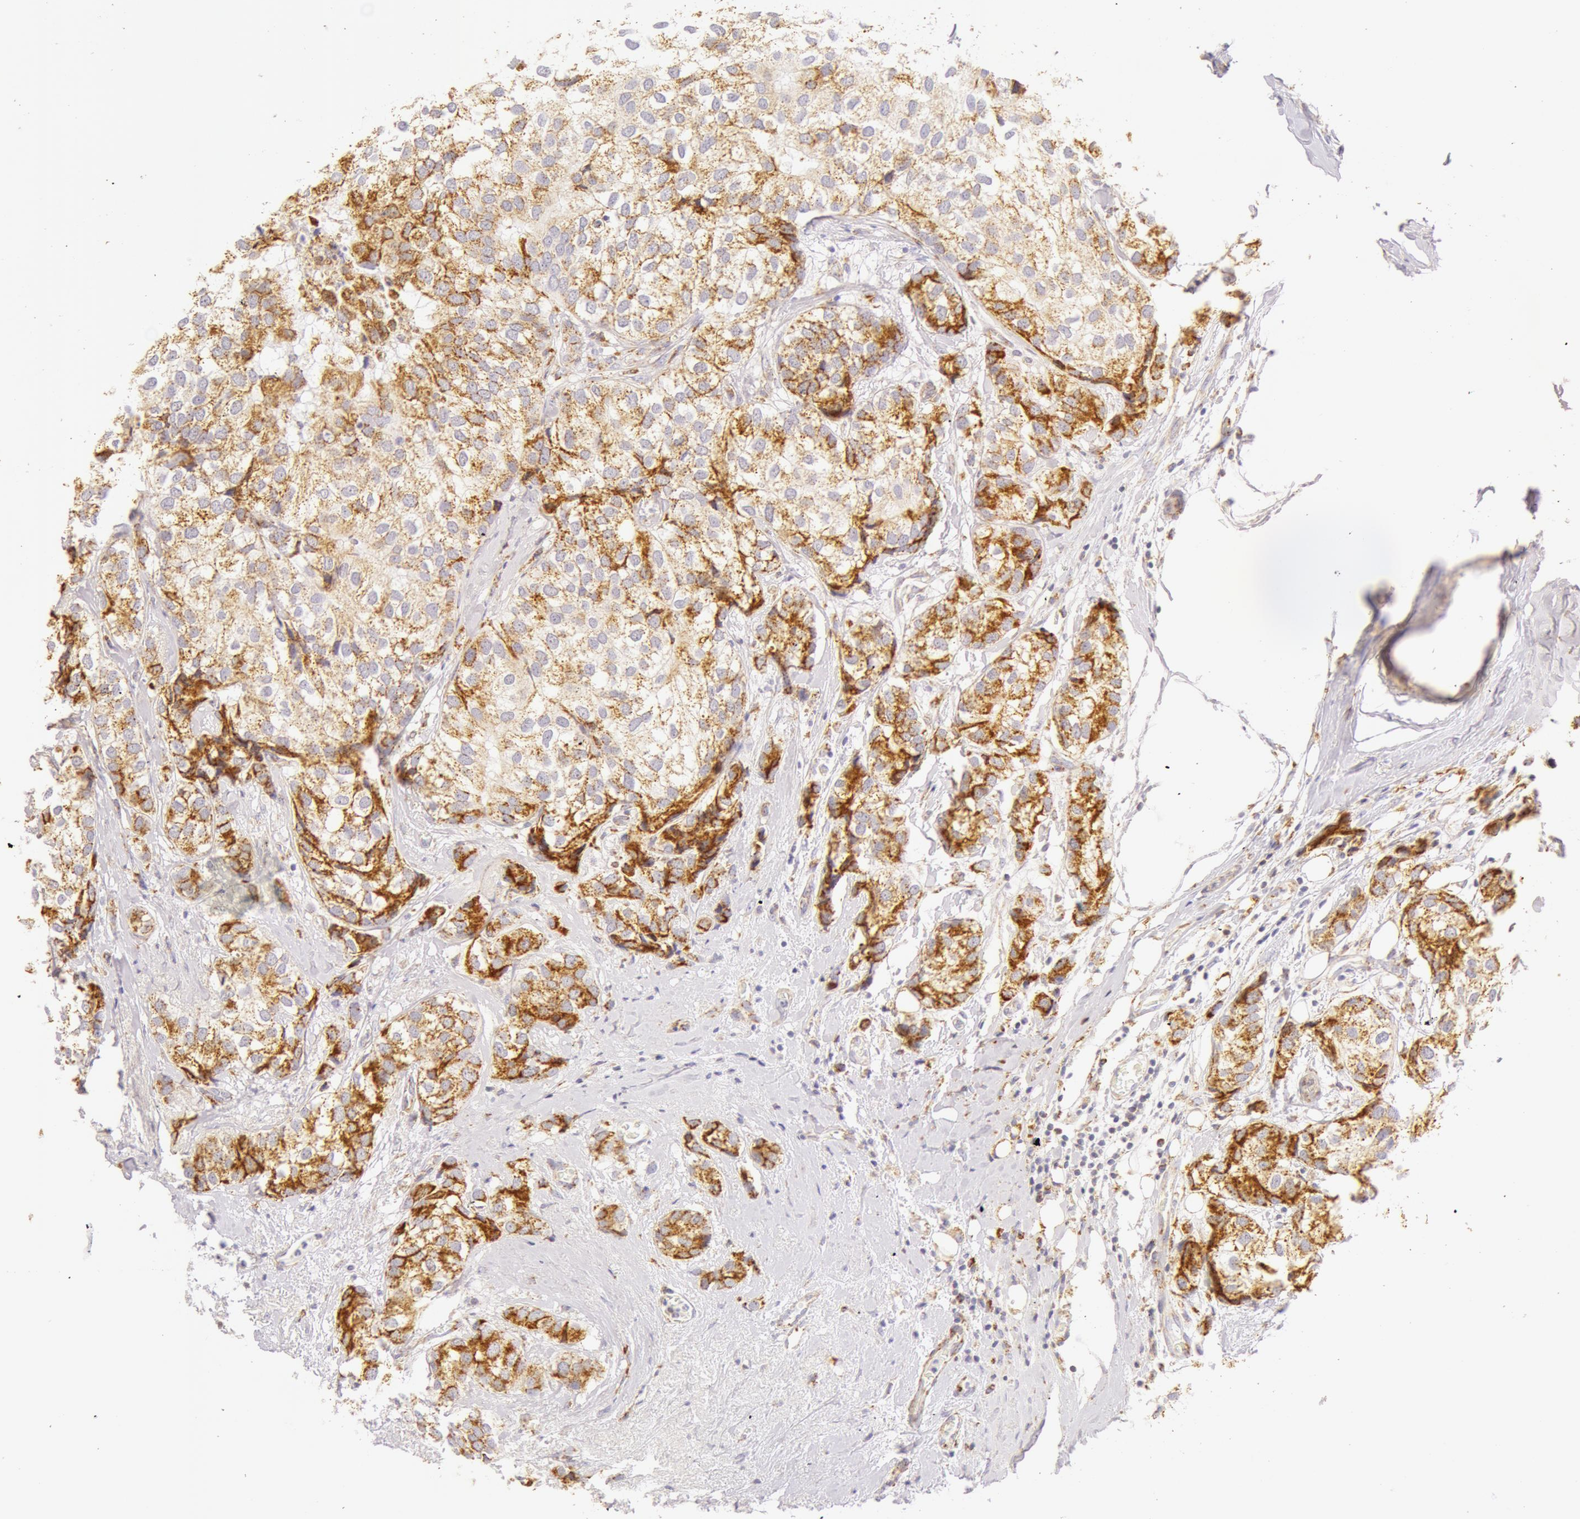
{"staining": {"intensity": "moderate", "quantity": "25%-75%", "location": "cytoplasmic/membranous"}, "tissue": "breast cancer", "cell_type": "Tumor cells", "image_type": "cancer", "snomed": [{"axis": "morphology", "description": "Duct carcinoma"}, {"axis": "topography", "description": "Breast"}], "caption": "Human breast invasive ductal carcinoma stained with a protein marker reveals moderate staining in tumor cells.", "gene": "ATP5F1B", "patient": {"sex": "female", "age": 68}}